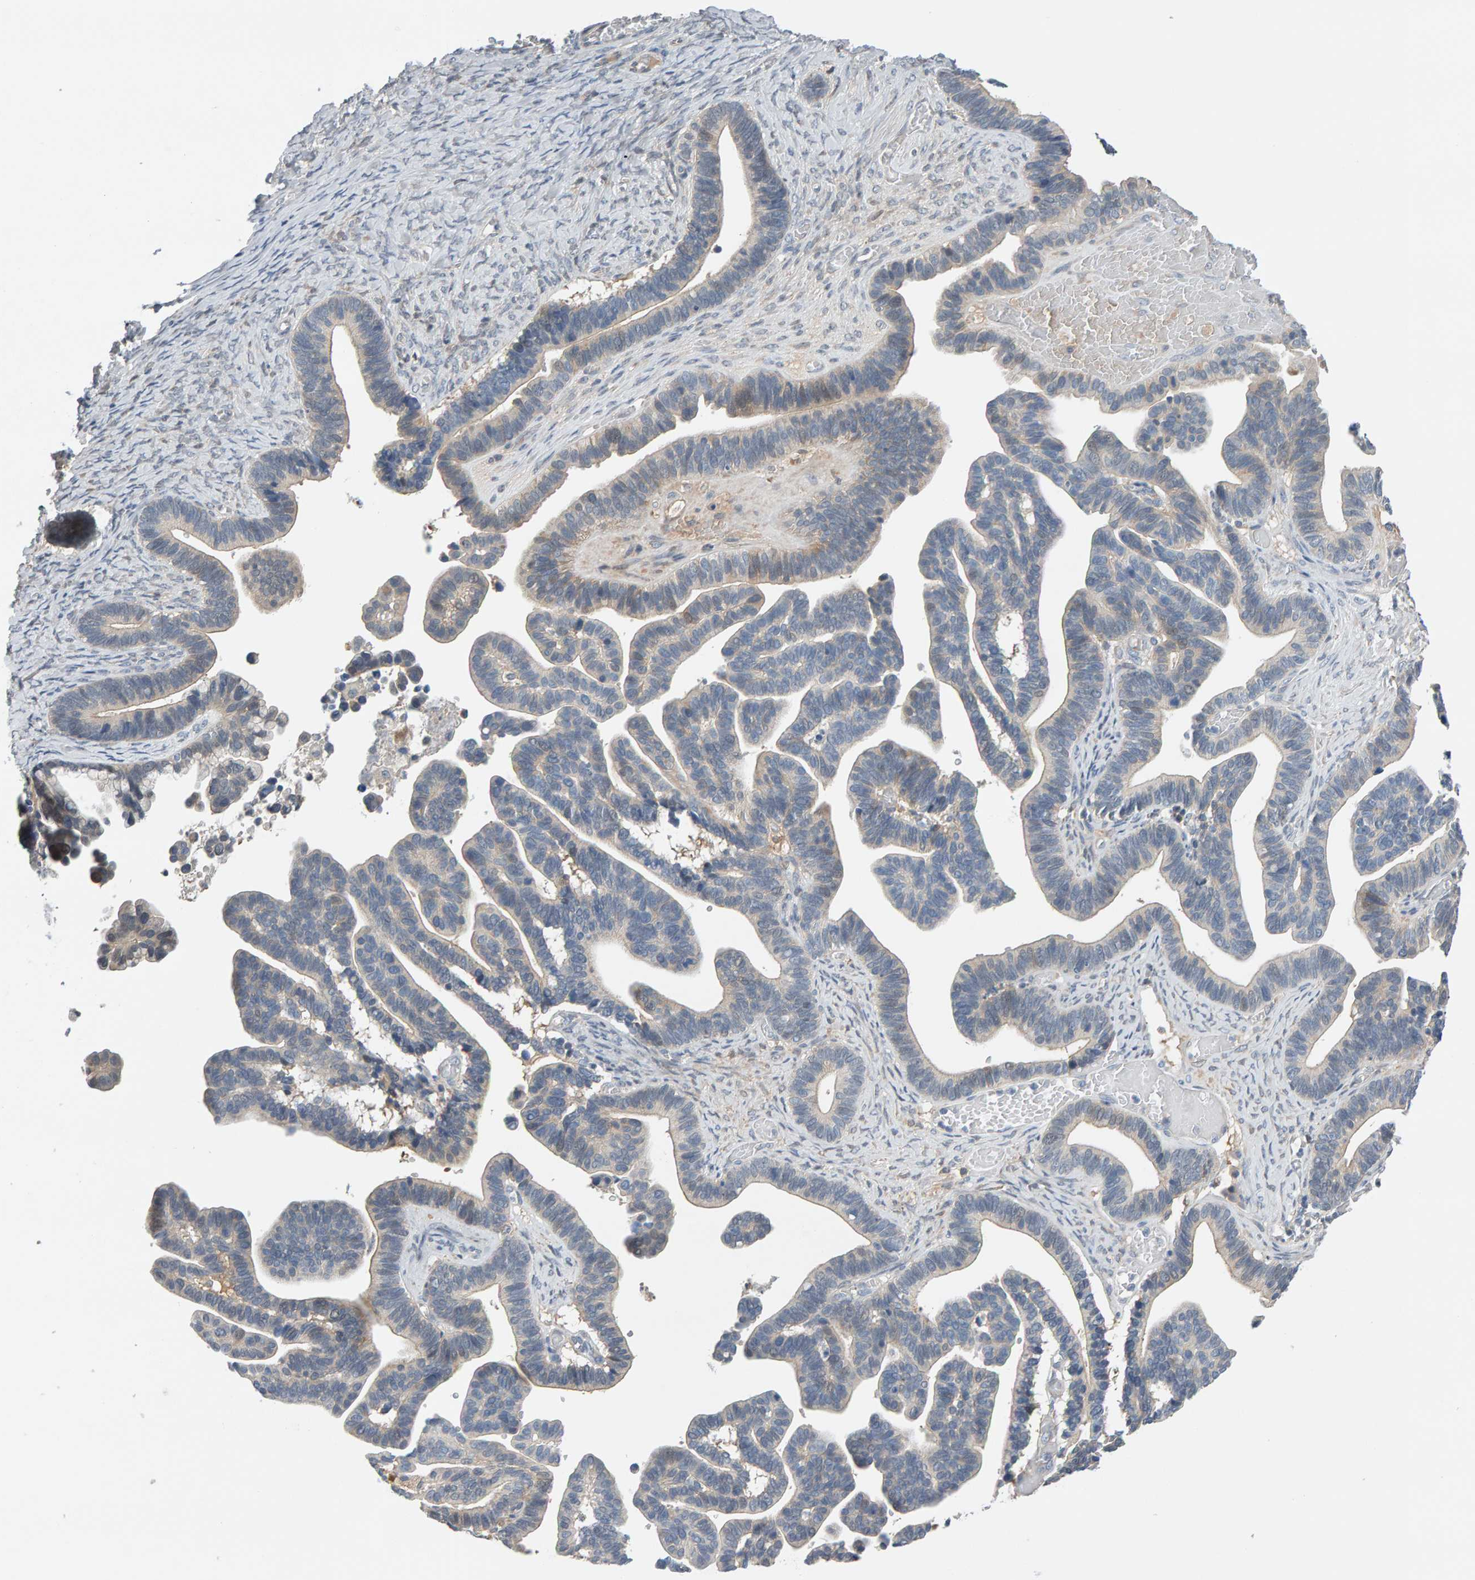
{"staining": {"intensity": "weak", "quantity": "<25%", "location": "cytoplasmic/membranous"}, "tissue": "ovarian cancer", "cell_type": "Tumor cells", "image_type": "cancer", "snomed": [{"axis": "morphology", "description": "Cystadenocarcinoma, serous, NOS"}, {"axis": "topography", "description": "Ovary"}], "caption": "Tumor cells show no significant protein positivity in ovarian cancer (serous cystadenocarcinoma).", "gene": "GFUS", "patient": {"sex": "female", "age": 56}}